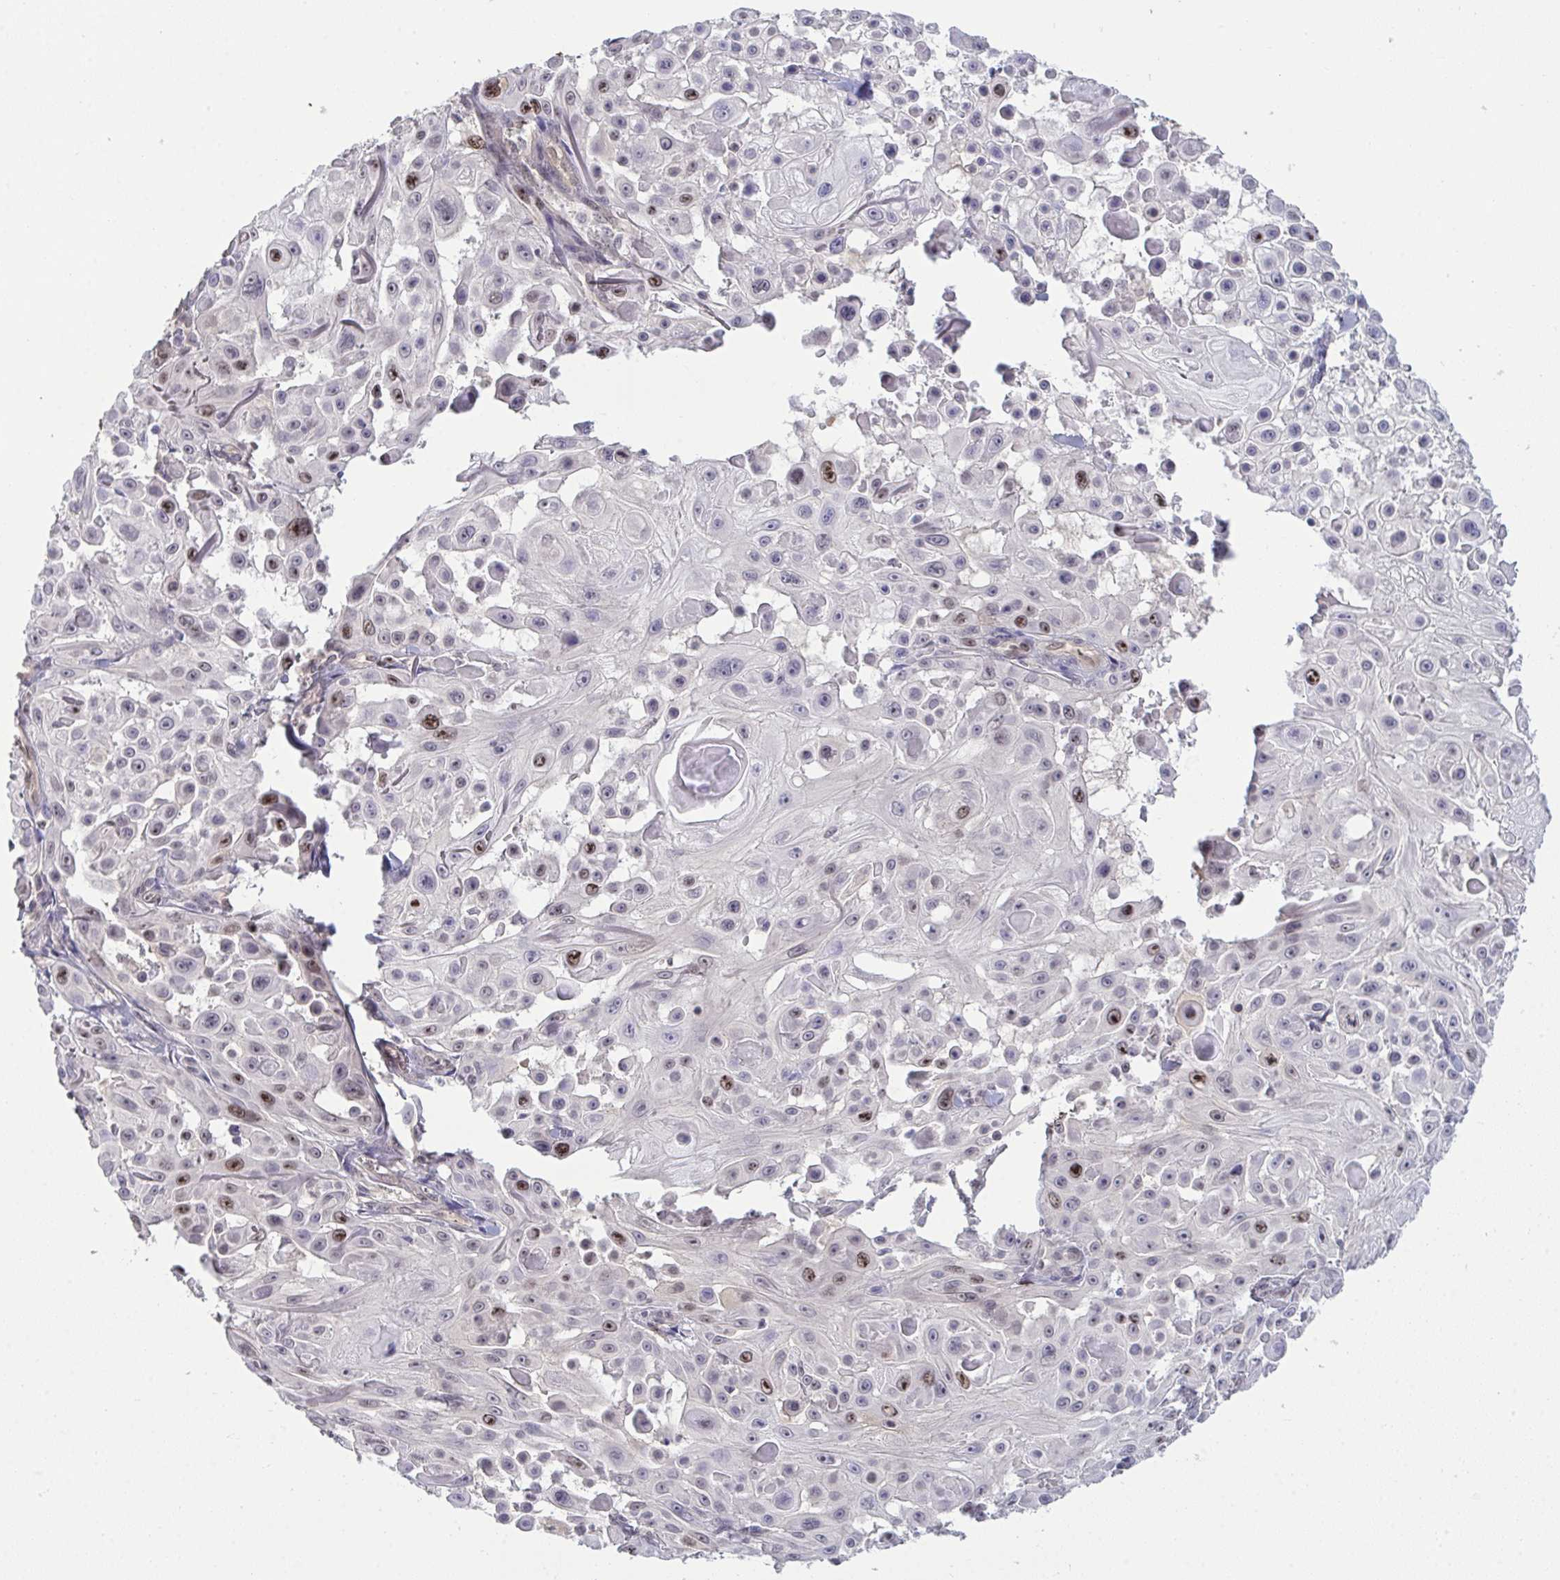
{"staining": {"intensity": "moderate", "quantity": "<25%", "location": "nuclear"}, "tissue": "skin cancer", "cell_type": "Tumor cells", "image_type": "cancer", "snomed": [{"axis": "morphology", "description": "Squamous cell carcinoma, NOS"}, {"axis": "topography", "description": "Skin"}], "caption": "Skin cancer (squamous cell carcinoma) was stained to show a protein in brown. There is low levels of moderate nuclear positivity in about <25% of tumor cells.", "gene": "SETD7", "patient": {"sex": "male", "age": 91}}